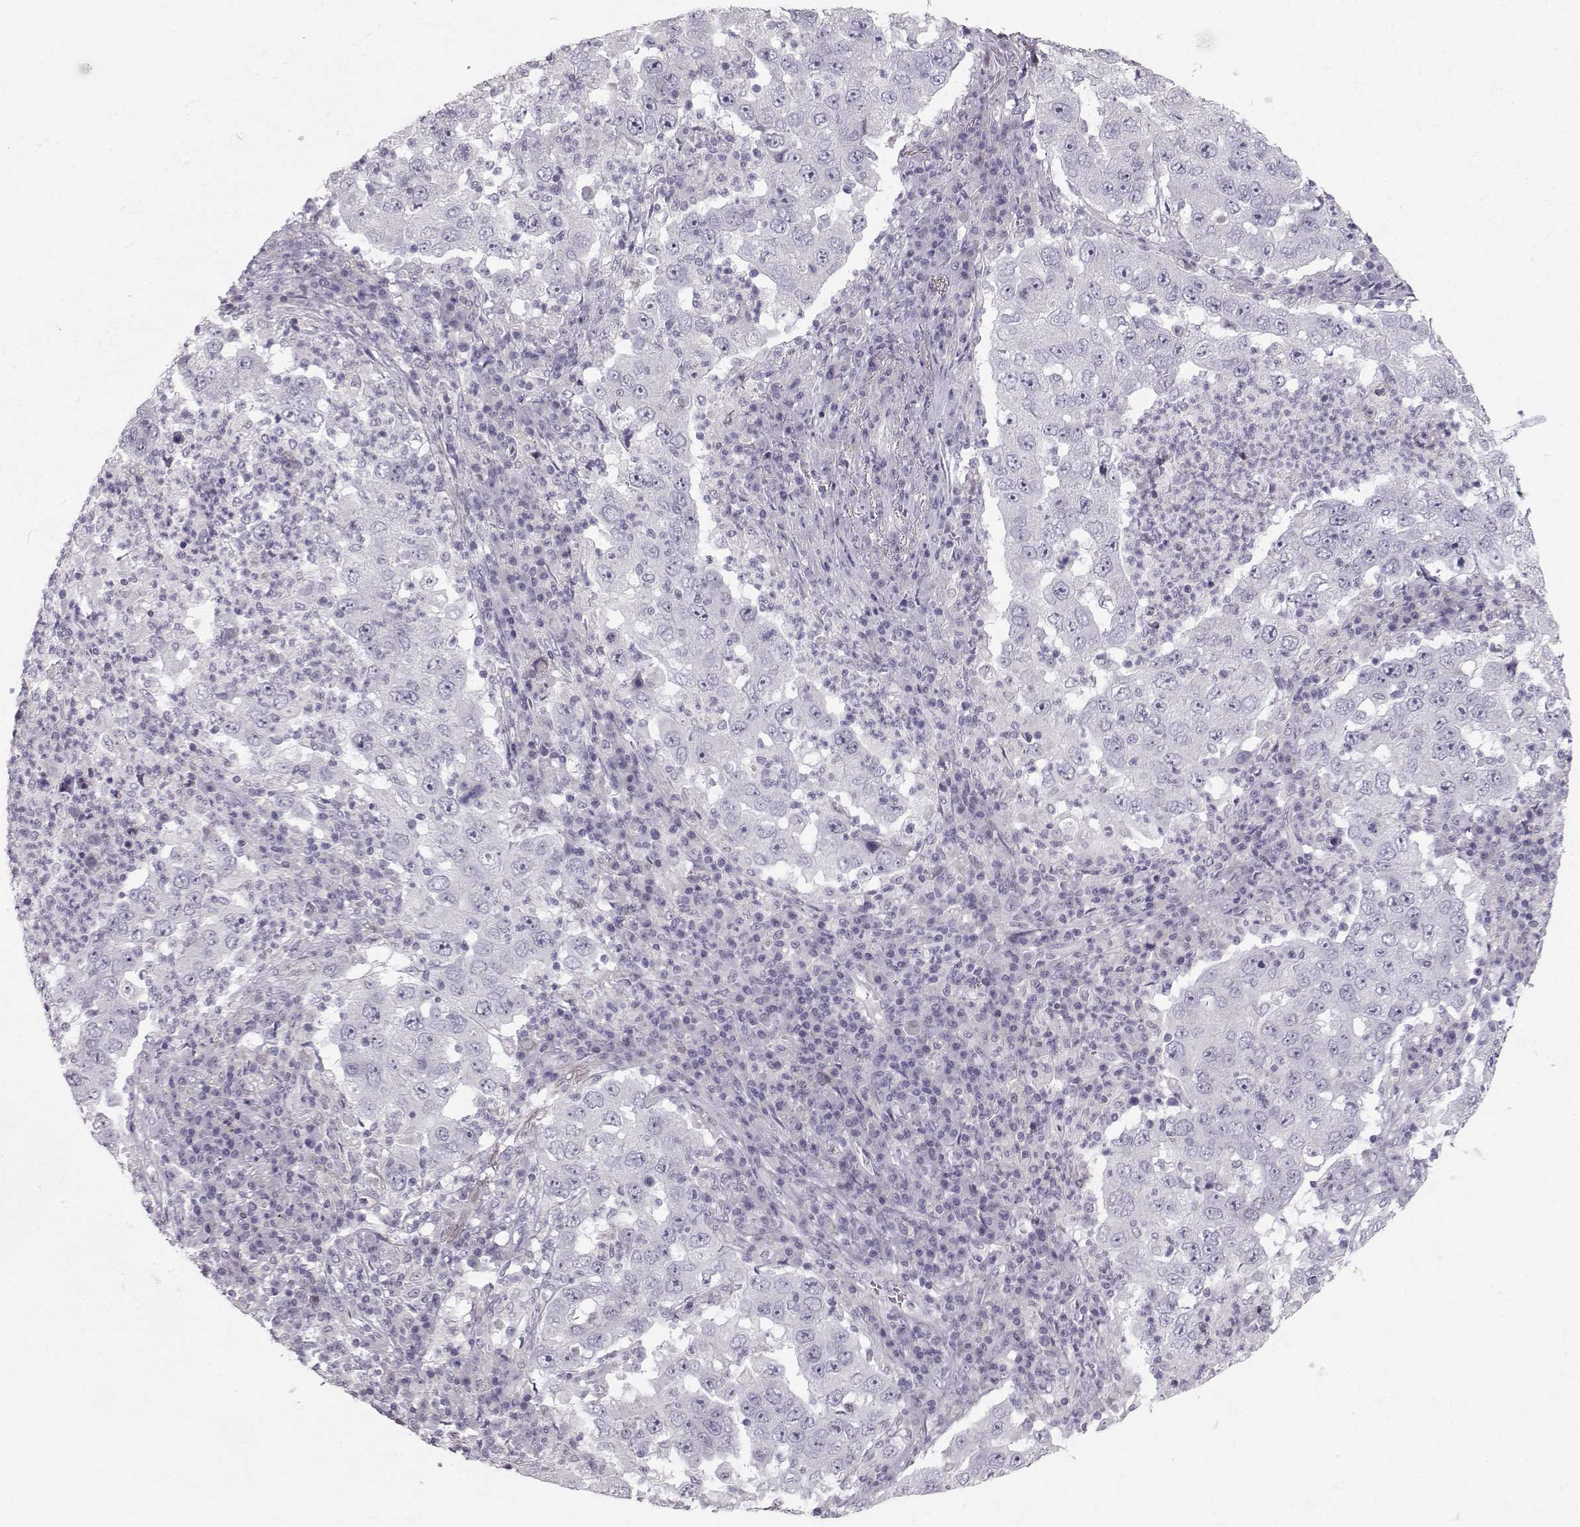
{"staining": {"intensity": "negative", "quantity": "none", "location": "none"}, "tissue": "lung cancer", "cell_type": "Tumor cells", "image_type": "cancer", "snomed": [{"axis": "morphology", "description": "Adenocarcinoma, NOS"}, {"axis": "topography", "description": "Lung"}], "caption": "Immunohistochemistry (IHC) micrograph of neoplastic tissue: human lung cancer (adenocarcinoma) stained with DAB (3,3'-diaminobenzidine) exhibits no significant protein positivity in tumor cells.", "gene": "CASR", "patient": {"sex": "male", "age": 73}}